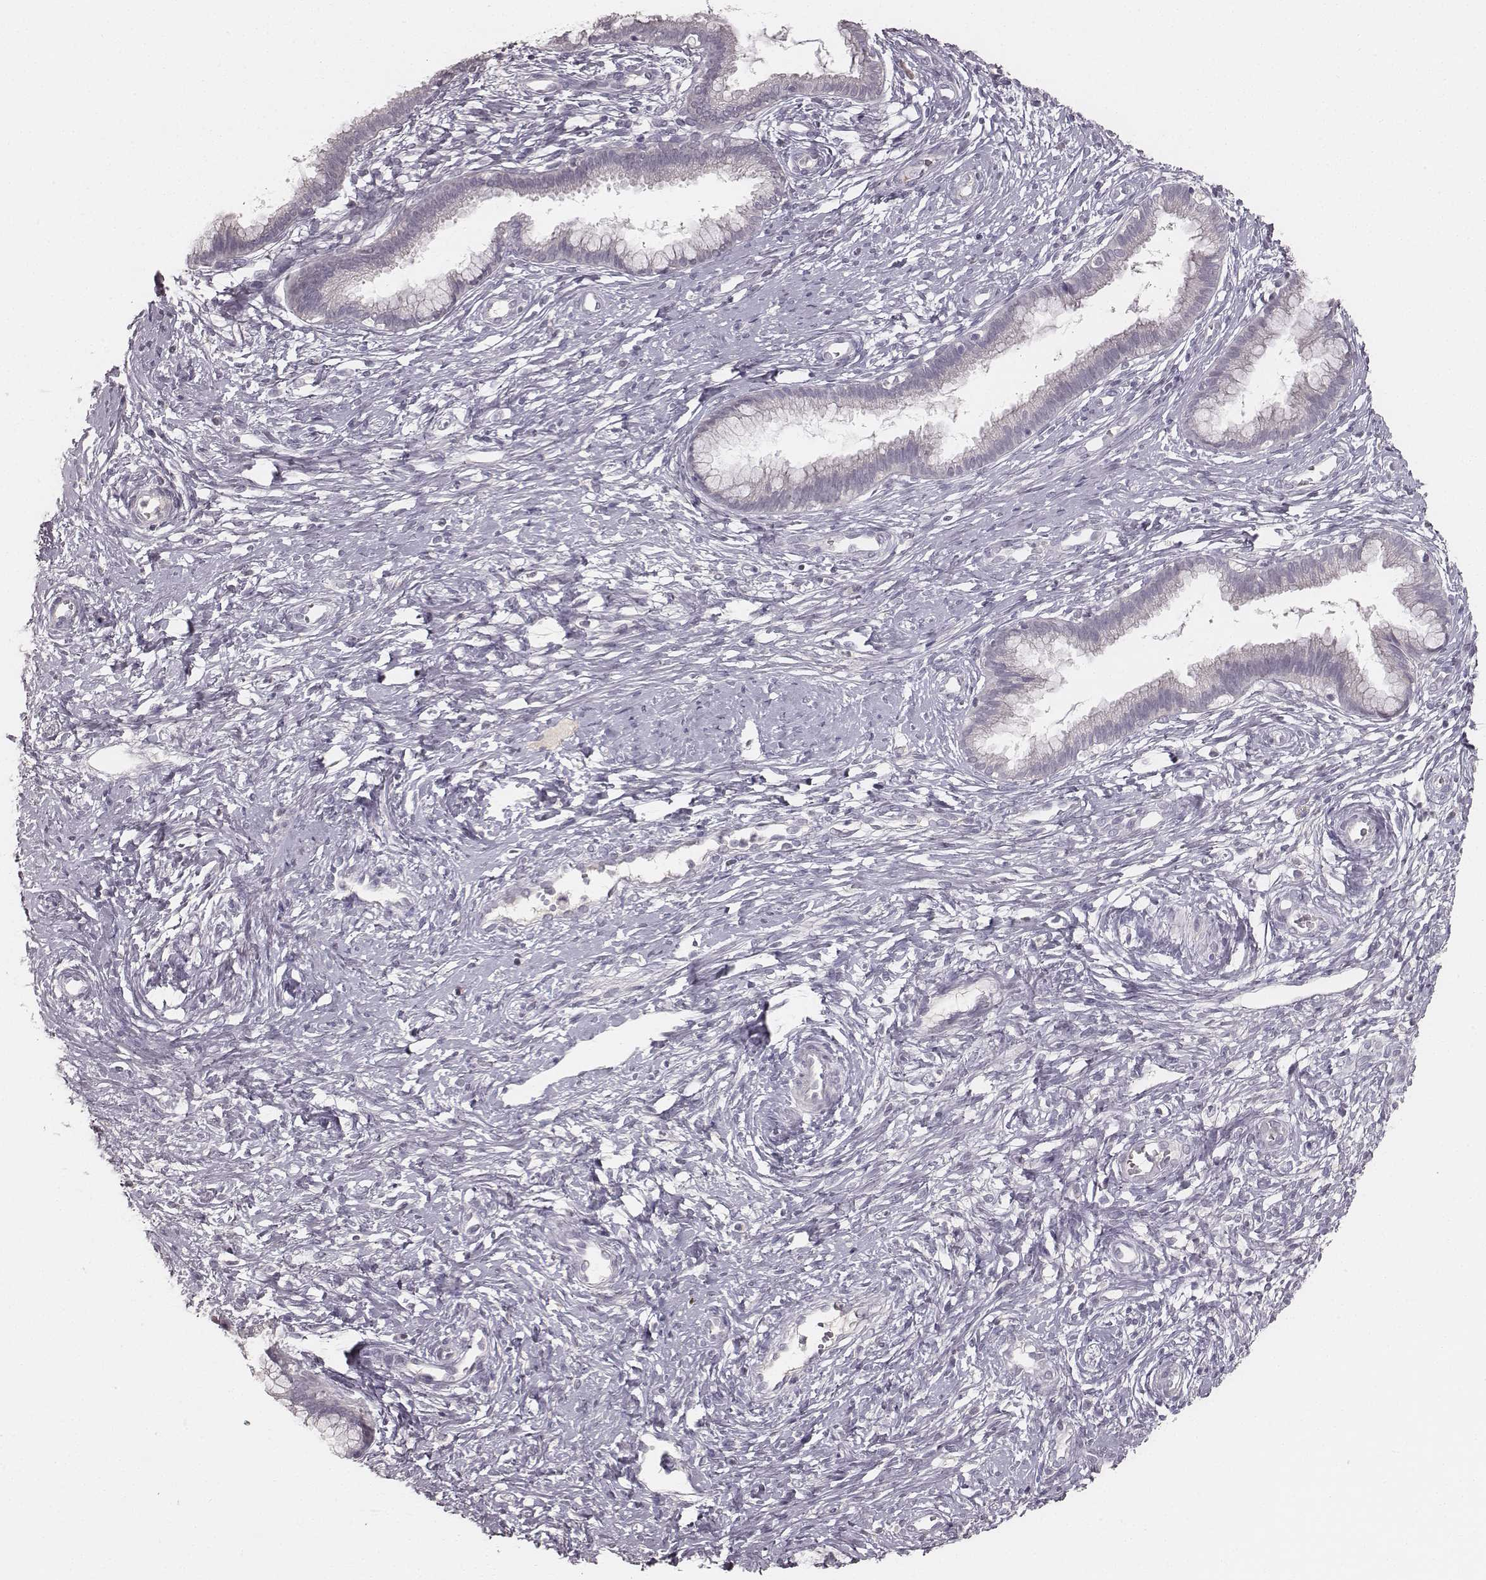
{"staining": {"intensity": "negative", "quantity": "none", "location": "none"}, "tissue": "cervical cancer", "cell_type": "Tumor cells", "image_type": "cancer", "snomed": [{"axis": "morphology", "description": "Squamous cell carcinoma, NOS"}, {"axis": "topography", "description": "Cervix"}], "caption": "IHC histopathology image of human cervical squamous cell carcinoma stained for a protein (brown), which reveals no expression in tumor cells.", "gene": "LY6K", "patient": {"sex": "female", "age": 32}}